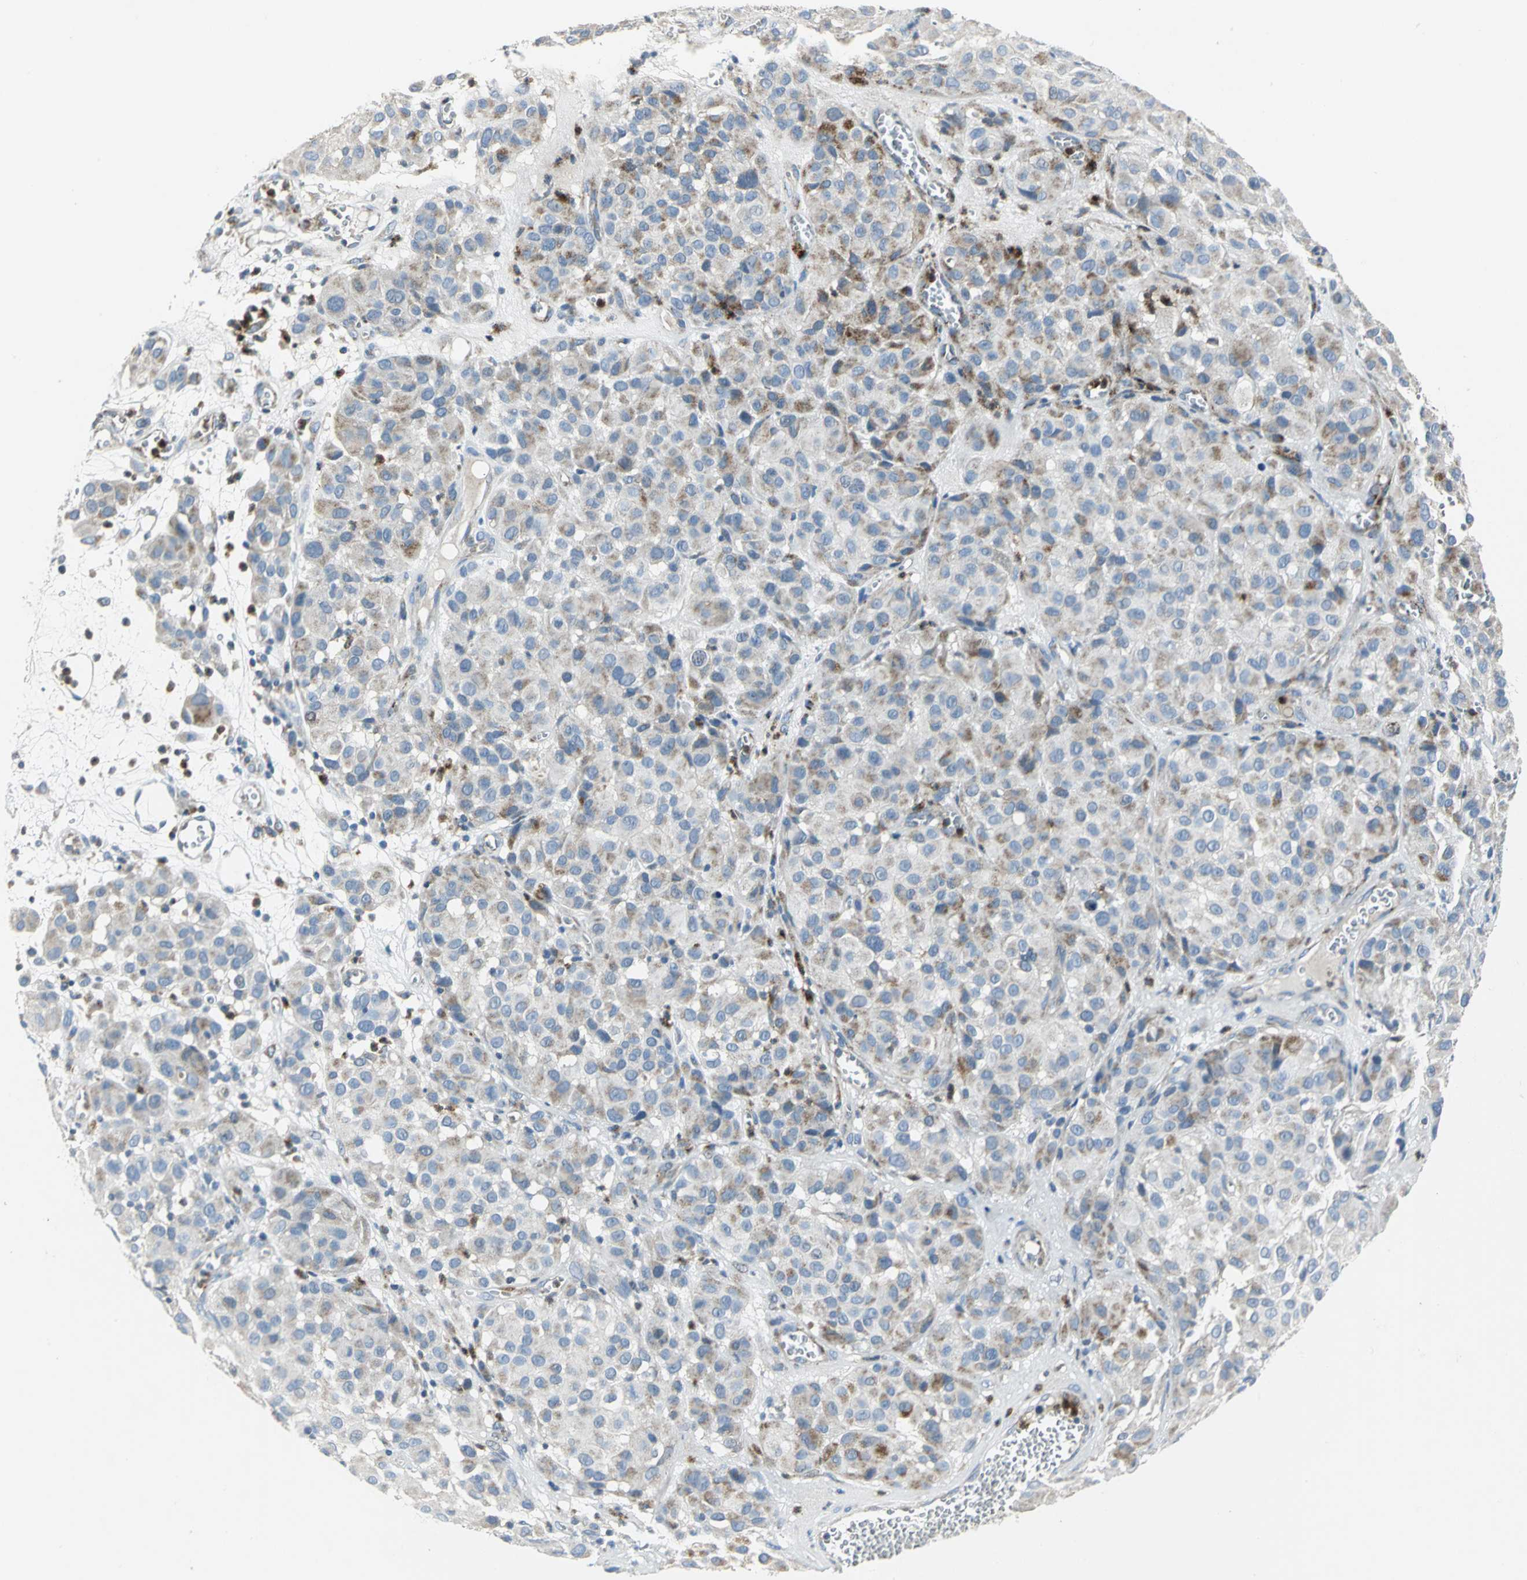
{"staining": {"intensity": "moderate", "quantity": "25%-75%", "location": "cytoplasmic/membranous"}, "tissue": "melanoma", "cell_type": "Tumor cells", "image_type": "cancer", "snomed": [{"axis": "morphology", "description": "Malignant melanoma, NOS"}, {"axis": "topography", "description": "Skin"}], "caption": "A brown stain shows moderate cytoplasmic/membranous expression of a protein in malignant melanoma tumor cells.", "gene": "SPPL2B", "patient": {"sex": "female", "age": 21}}